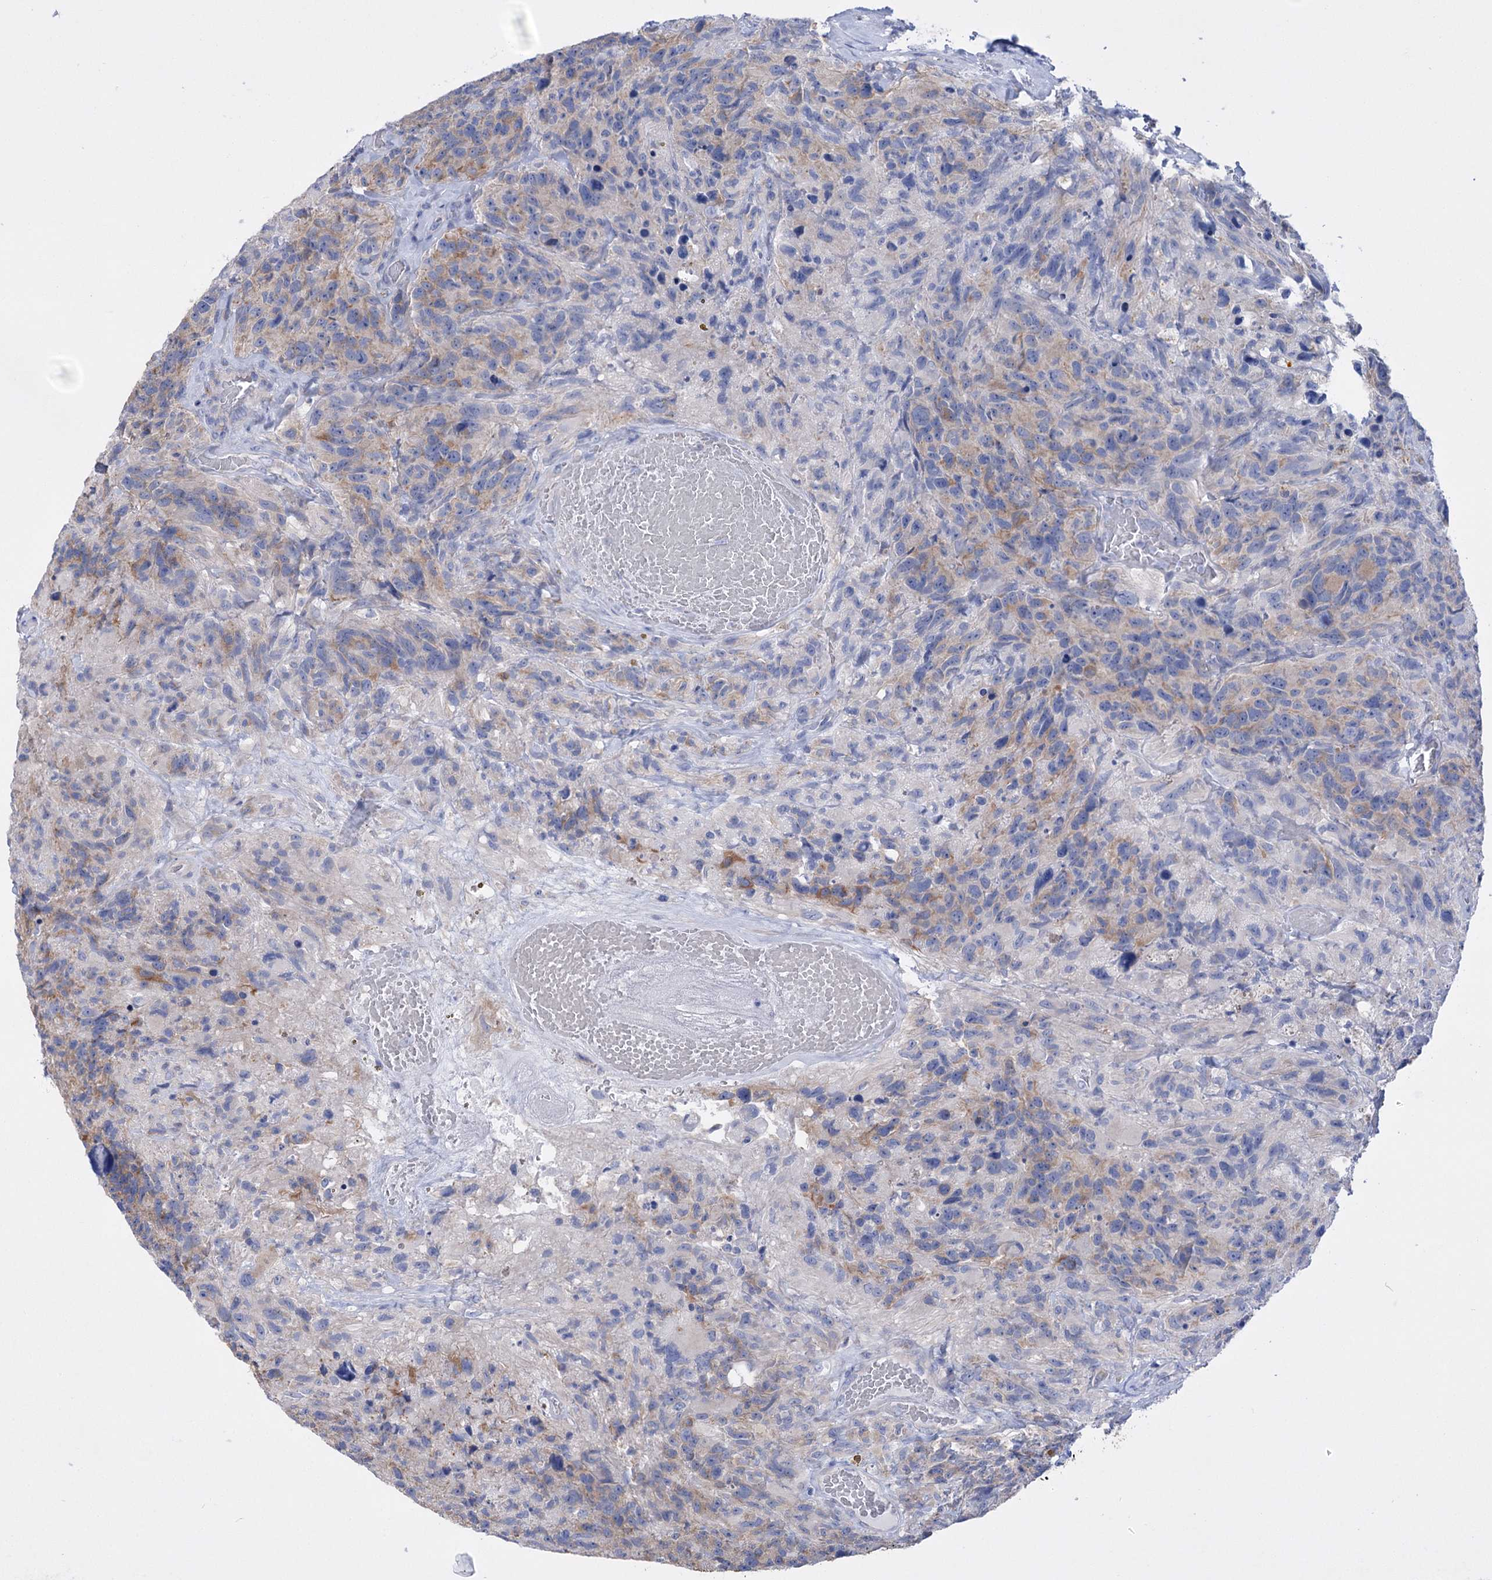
{"staining": {"intensity": "negative", "quantity": "none", "location": "none"}, "tissue": "glioma", "cell_type": "Tumor cells", "image_type": "cancer", "snomed": [{"axis": "morphology", "description": "Glioma, malignant, High grade"}, {"axis": "topography", "description": "Brain"}], "caption": "Glioma was stained to show a protein in brown. There is no significant expression in tumor cells. (IHC, brightfield microscopy, high magnification).", "gene": "LRRC34", "patient": {"sex": "male", "age": 69}}